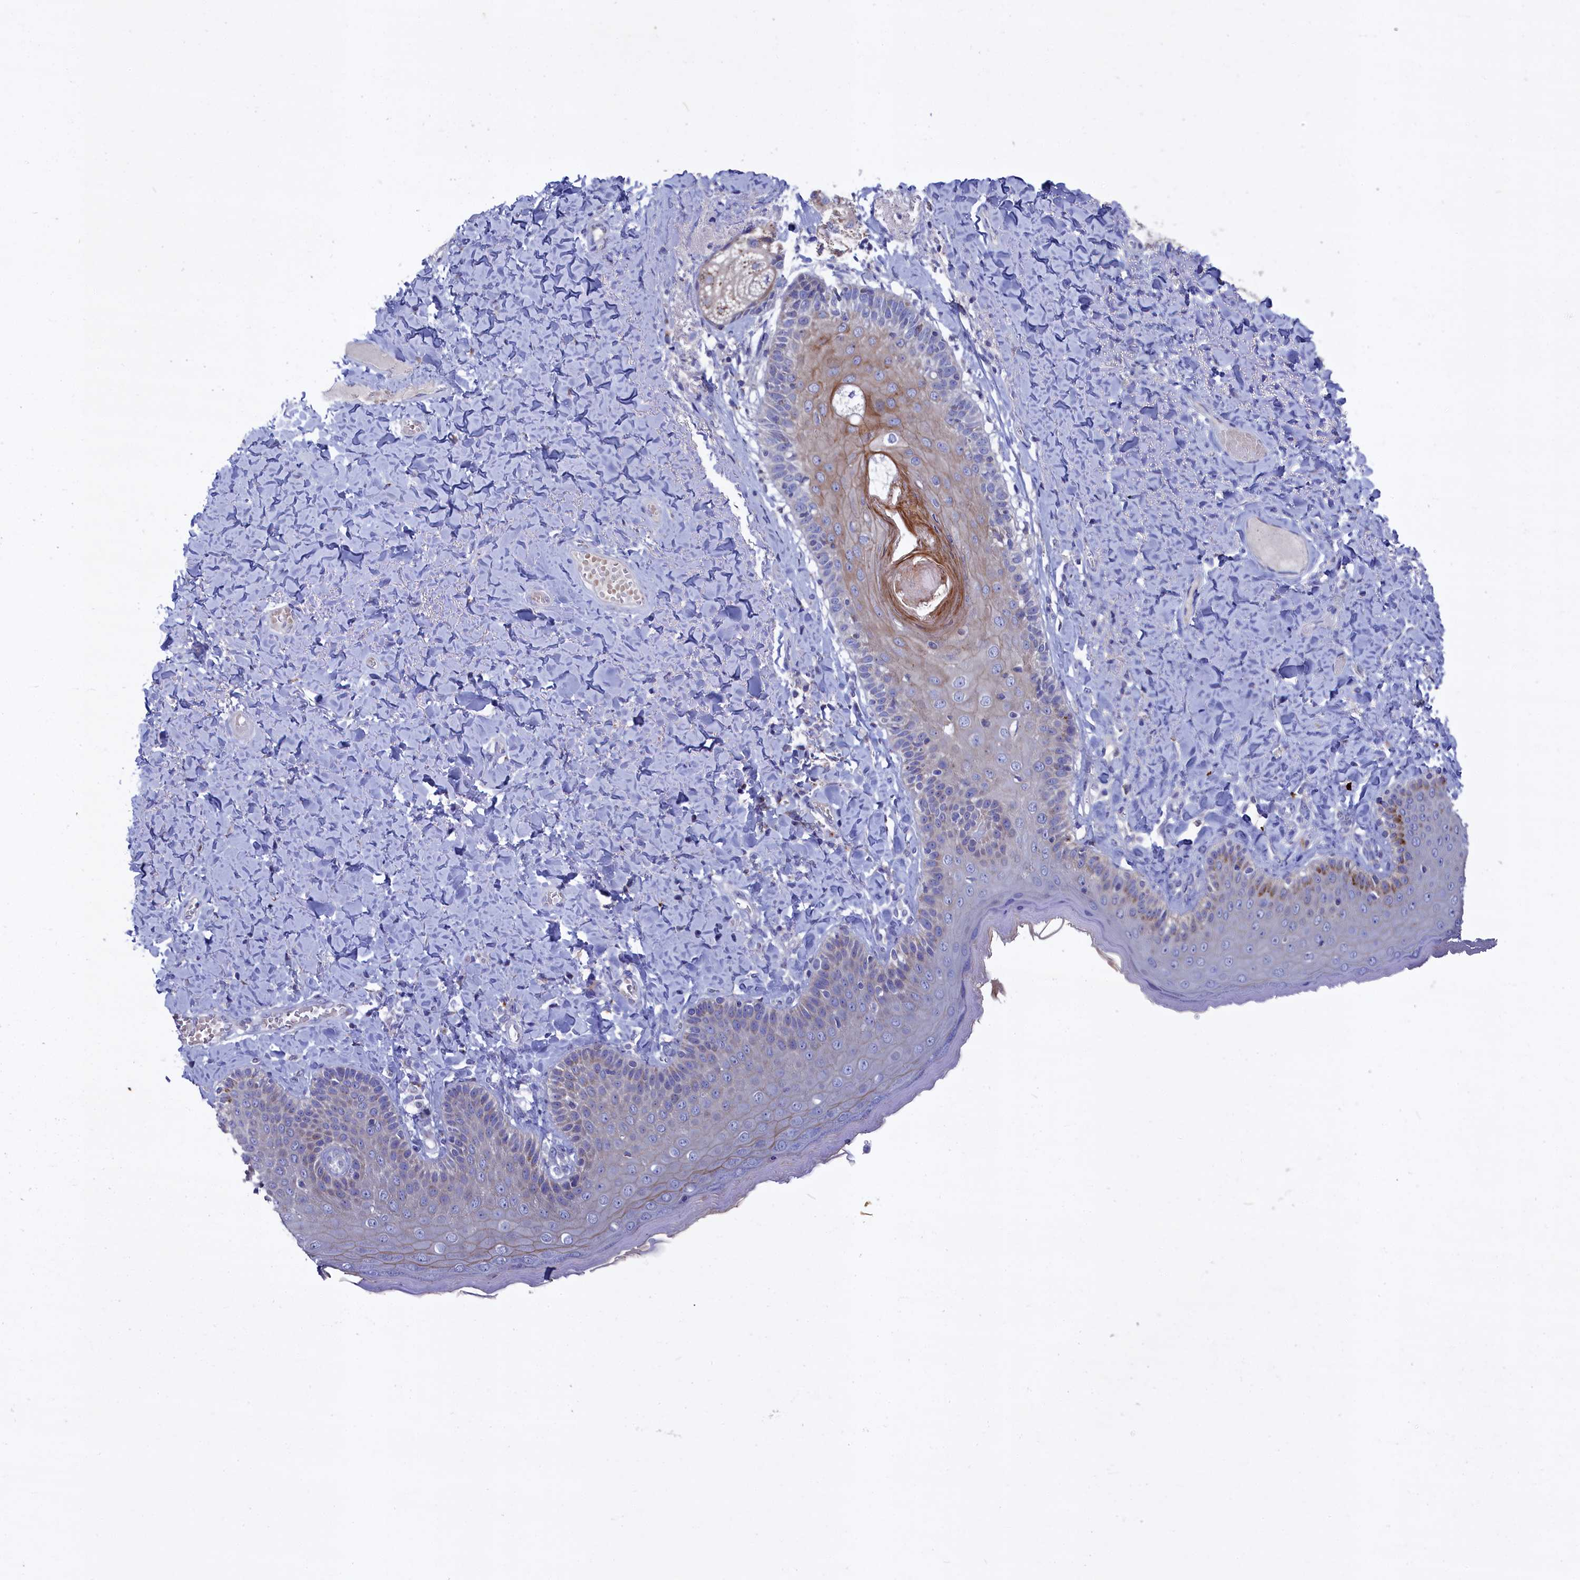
{"staining": {"intensity": "moderate", "quantity": "<25%", "location": "cytoplasmic/membranous"}, "tissue": "skin", "cell_type": "Epidermal cells", "image_type": "normal", "snomed": [{"axis": "morphology", "description": "Normal tissue, NOS"}, {"axis": "topography", "description": "Anal"}], "caption": "This is an image of immunohistochemistry (IHC) staining of normal skin, which shows moderate positivity in the cytoplasmic/membranous of epidermal cells.", "gene": "GPR108", "patient": {"sex": "male", "age": 69}}